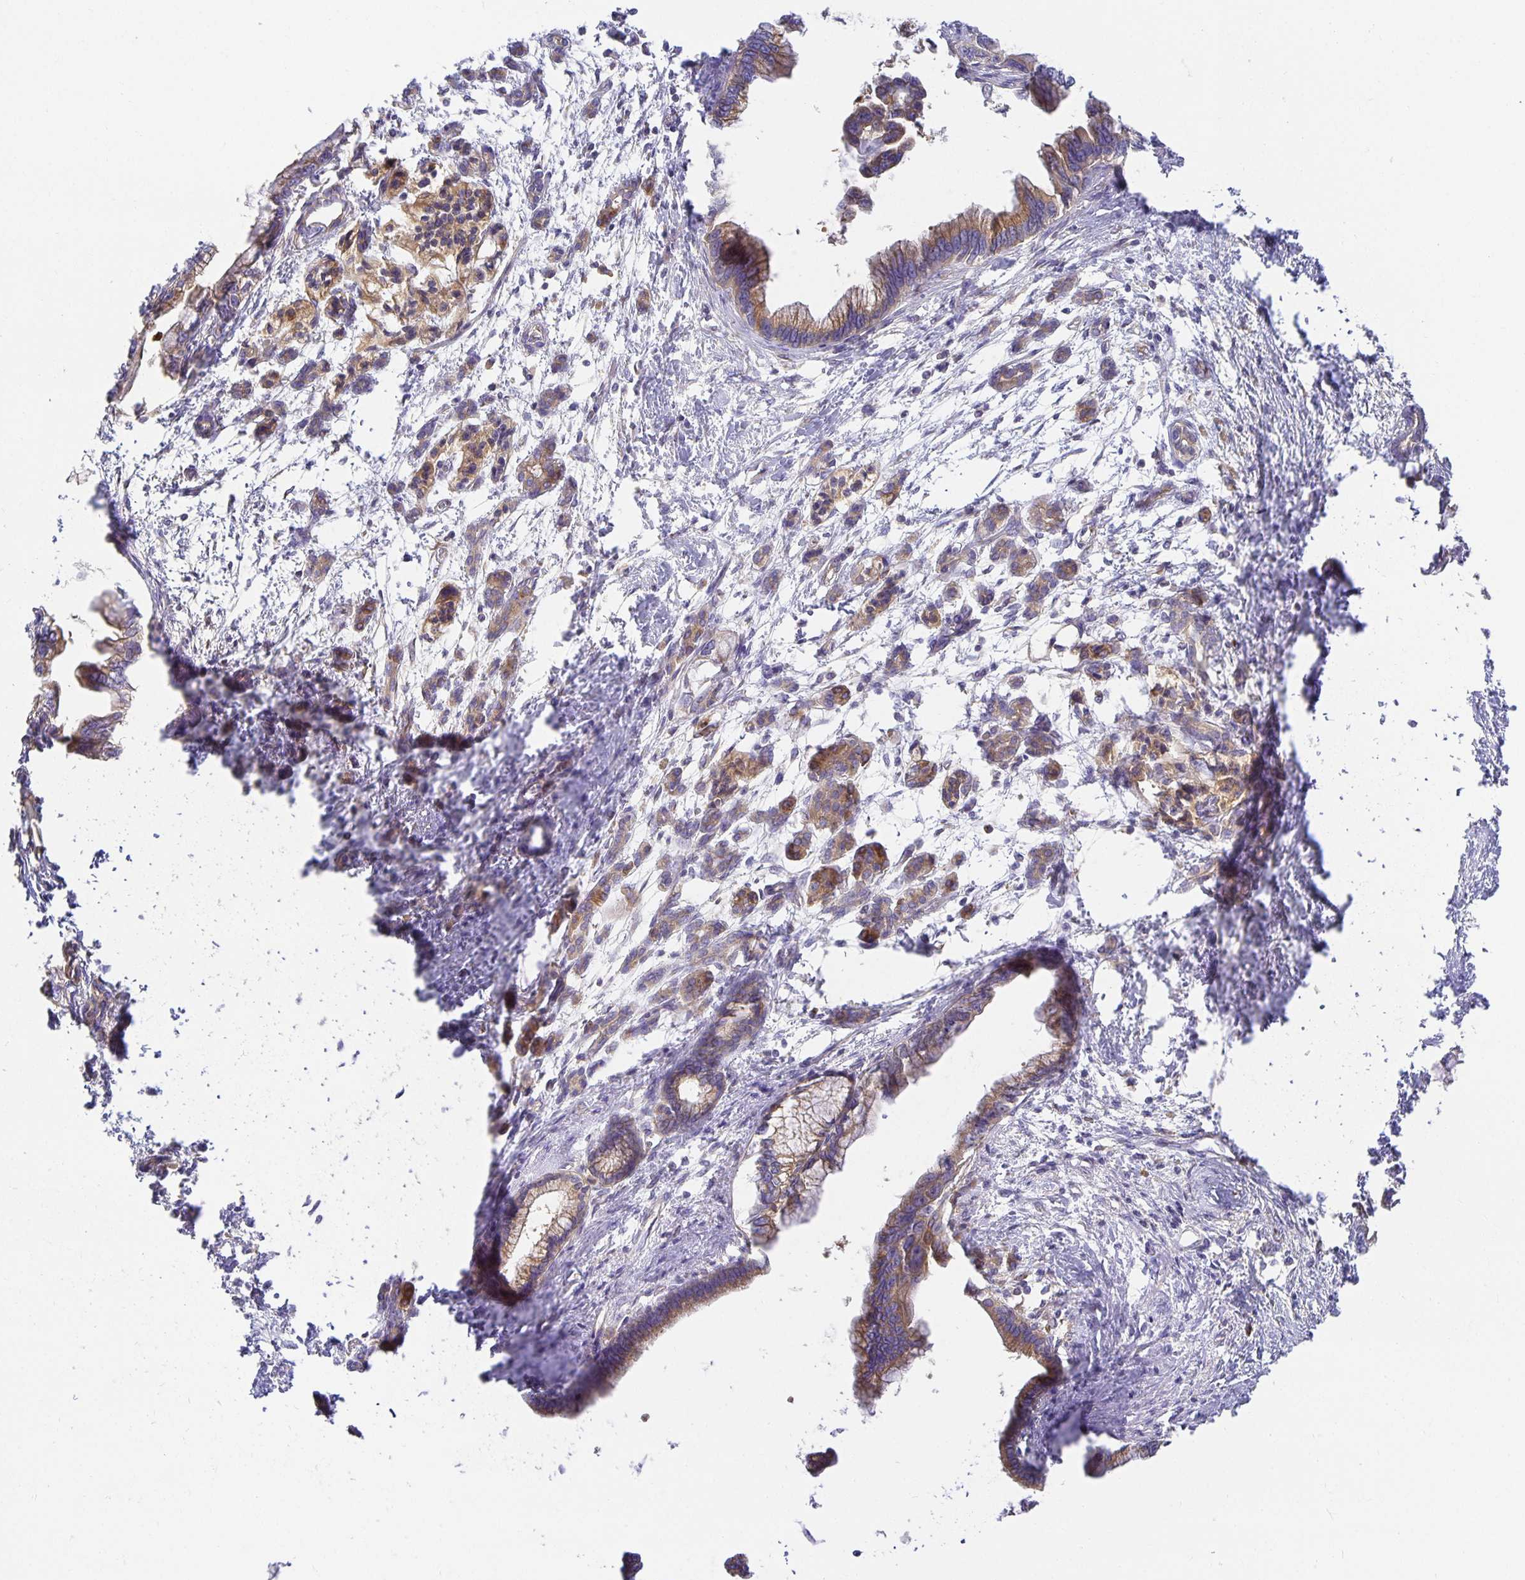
{"staining": {"intensity": "moderate", "quantity": ">75%", "location": "cytoplasmic/membranous"}, "tissue": "pancreatic cancer", "cell_type": "Tumor cells", "image_type": "cancer", "snomed": [{"axis": "morphology", "description": "Adenocarcinoma, NOS"}, {"axis": "topography", "description": "Pancreas"}], "caption": "DAB (3,3'-diaminobenzidine) immunohistochemical staining of human pancreatic cancer exhibits moderate cytoplasmic/membranous protein expression in approximately >75% of tumor cells.", "gene": "USO1", "patient": {"sex": "male", "age": 61}}